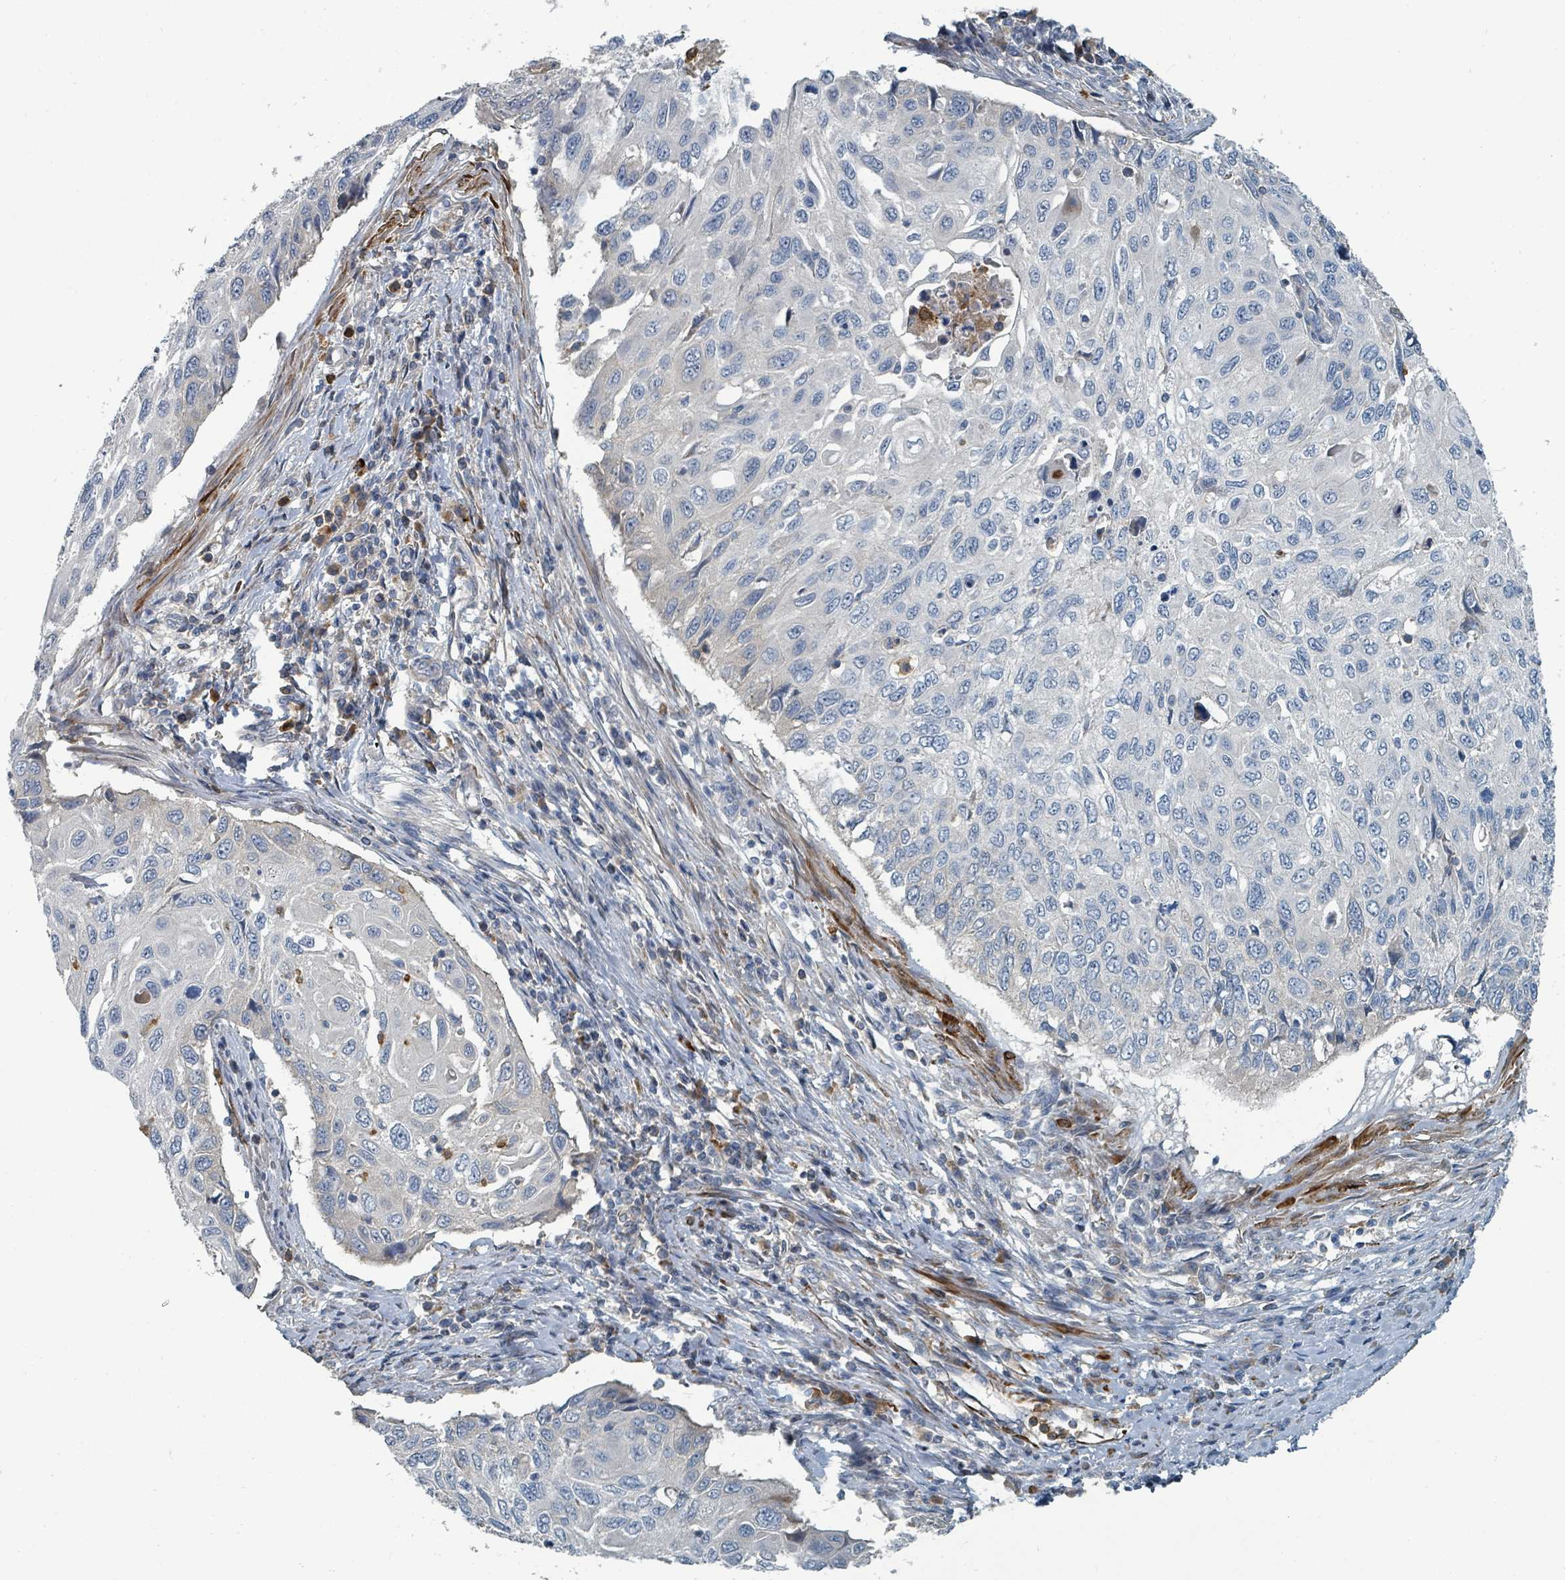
{"staining": {"intensity": "negative", "quantity": "none", "location": "none"}, "tissue": "cervical cancer", "cell_type": "Tumor cells", "image_type": "cancer", "snomed": [{"axis": "morphology", "description": "Squamous cell carcinoma, NOS"}, {"axis": "topography", "description": "Cervix"}], "caption": "High magnification brightfield microscopy of cervical cancer (squamous cell carcinoma) stained with DAB (brown) and counterstained with hematoxylin (blue): tumor cells show no significant staining. The staining was performed using DAB to visualize the protein expression in brown, while the nuclei were stained in blue with hematoxylin (Magnification: 20x).", "gene": "SLC44A5", "patient": {"sex": "female", "age": 70}}